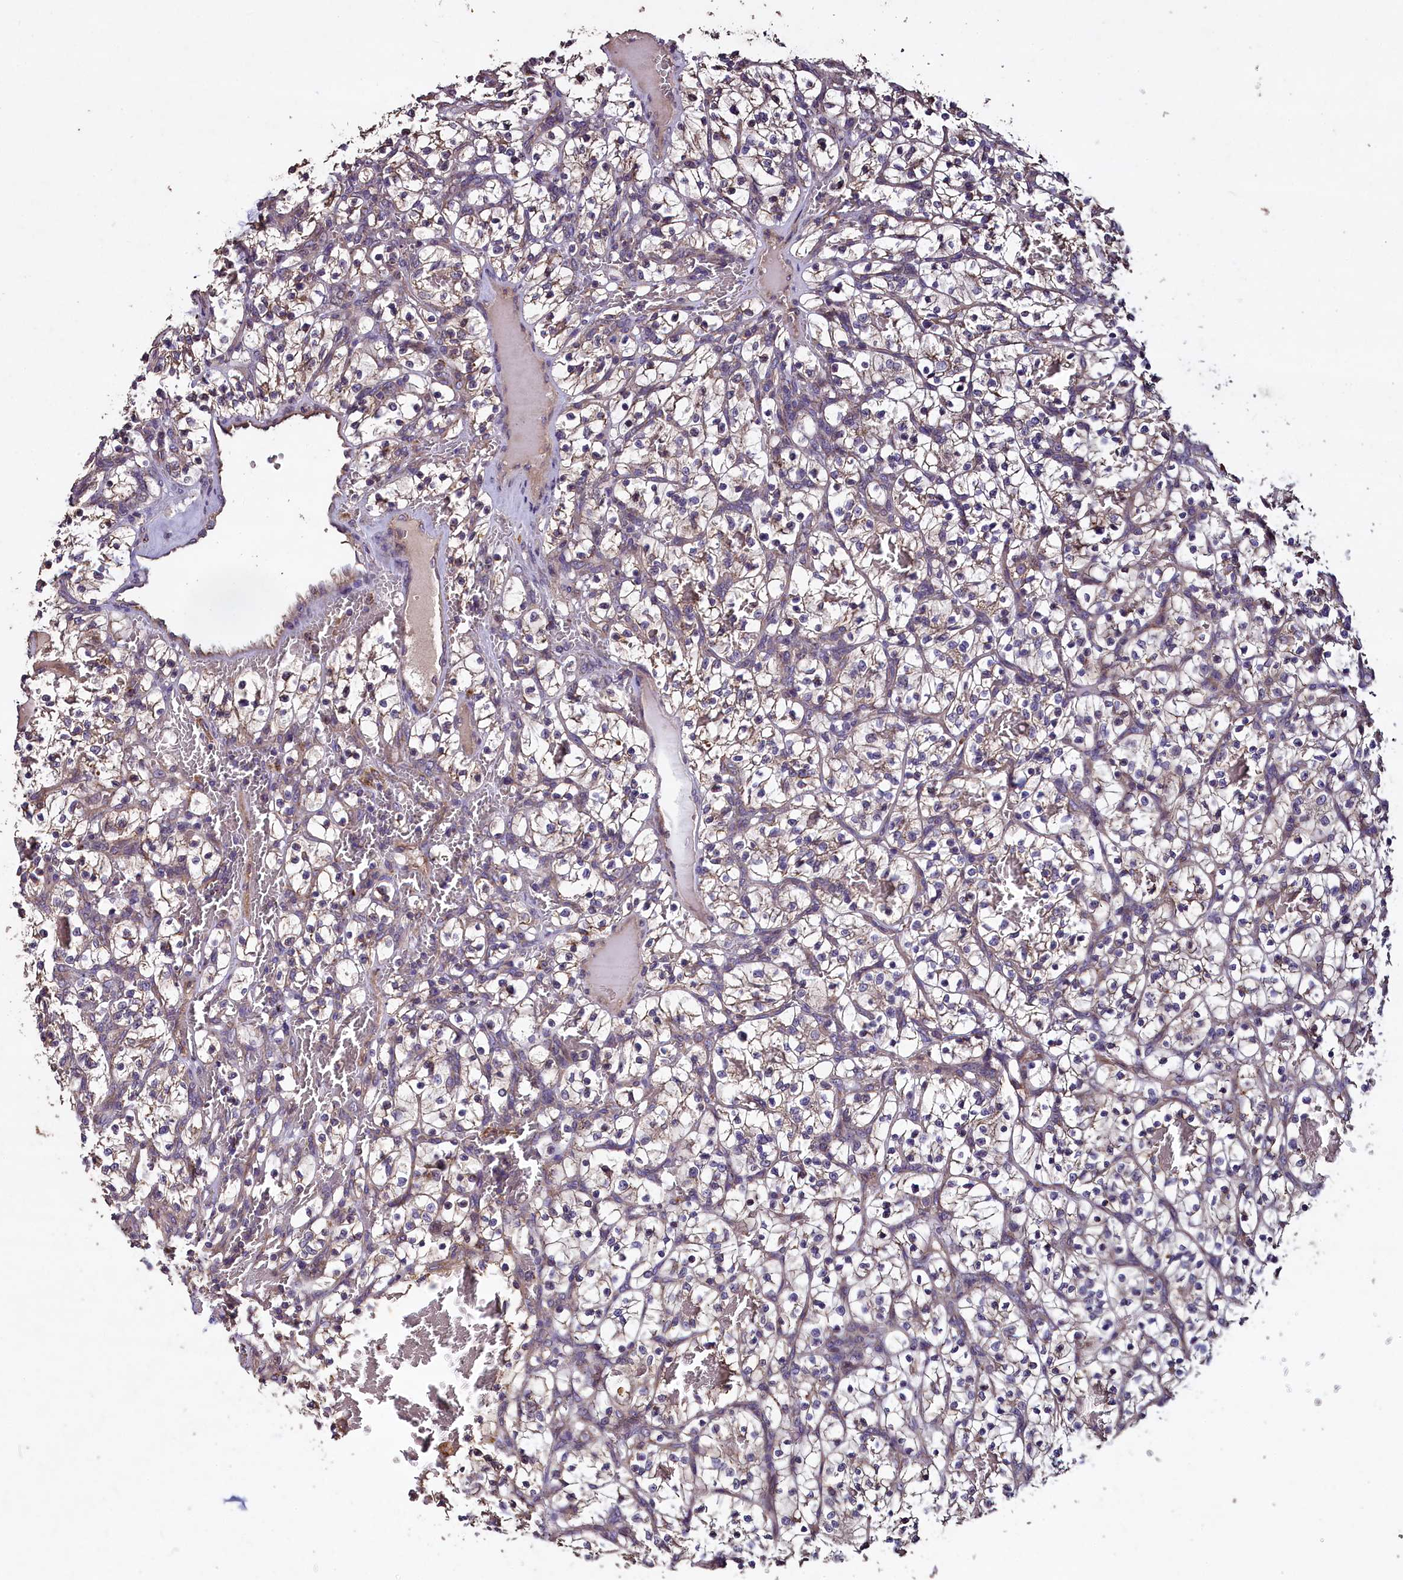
{"staining": {"intensity": "weak", "quantity": "<25%", "location": "cytoplasmic/membranous"}, "tissue": "renal cancer", "cell_type": "Tumor cells", "image_type": "cancer", "snomed": [{"axis": "morphology", "description": "Adenocarcinoma, NOS"}, {"axis": "topography", "description": "Kidney"}], "caption": "The photomicrograph displays no staining of tumor cells in adenocarcinoma (renal). Nuclei are stained in blue.", "gene": "COQ9", "patient": {"sex": "female", "age": 57}}